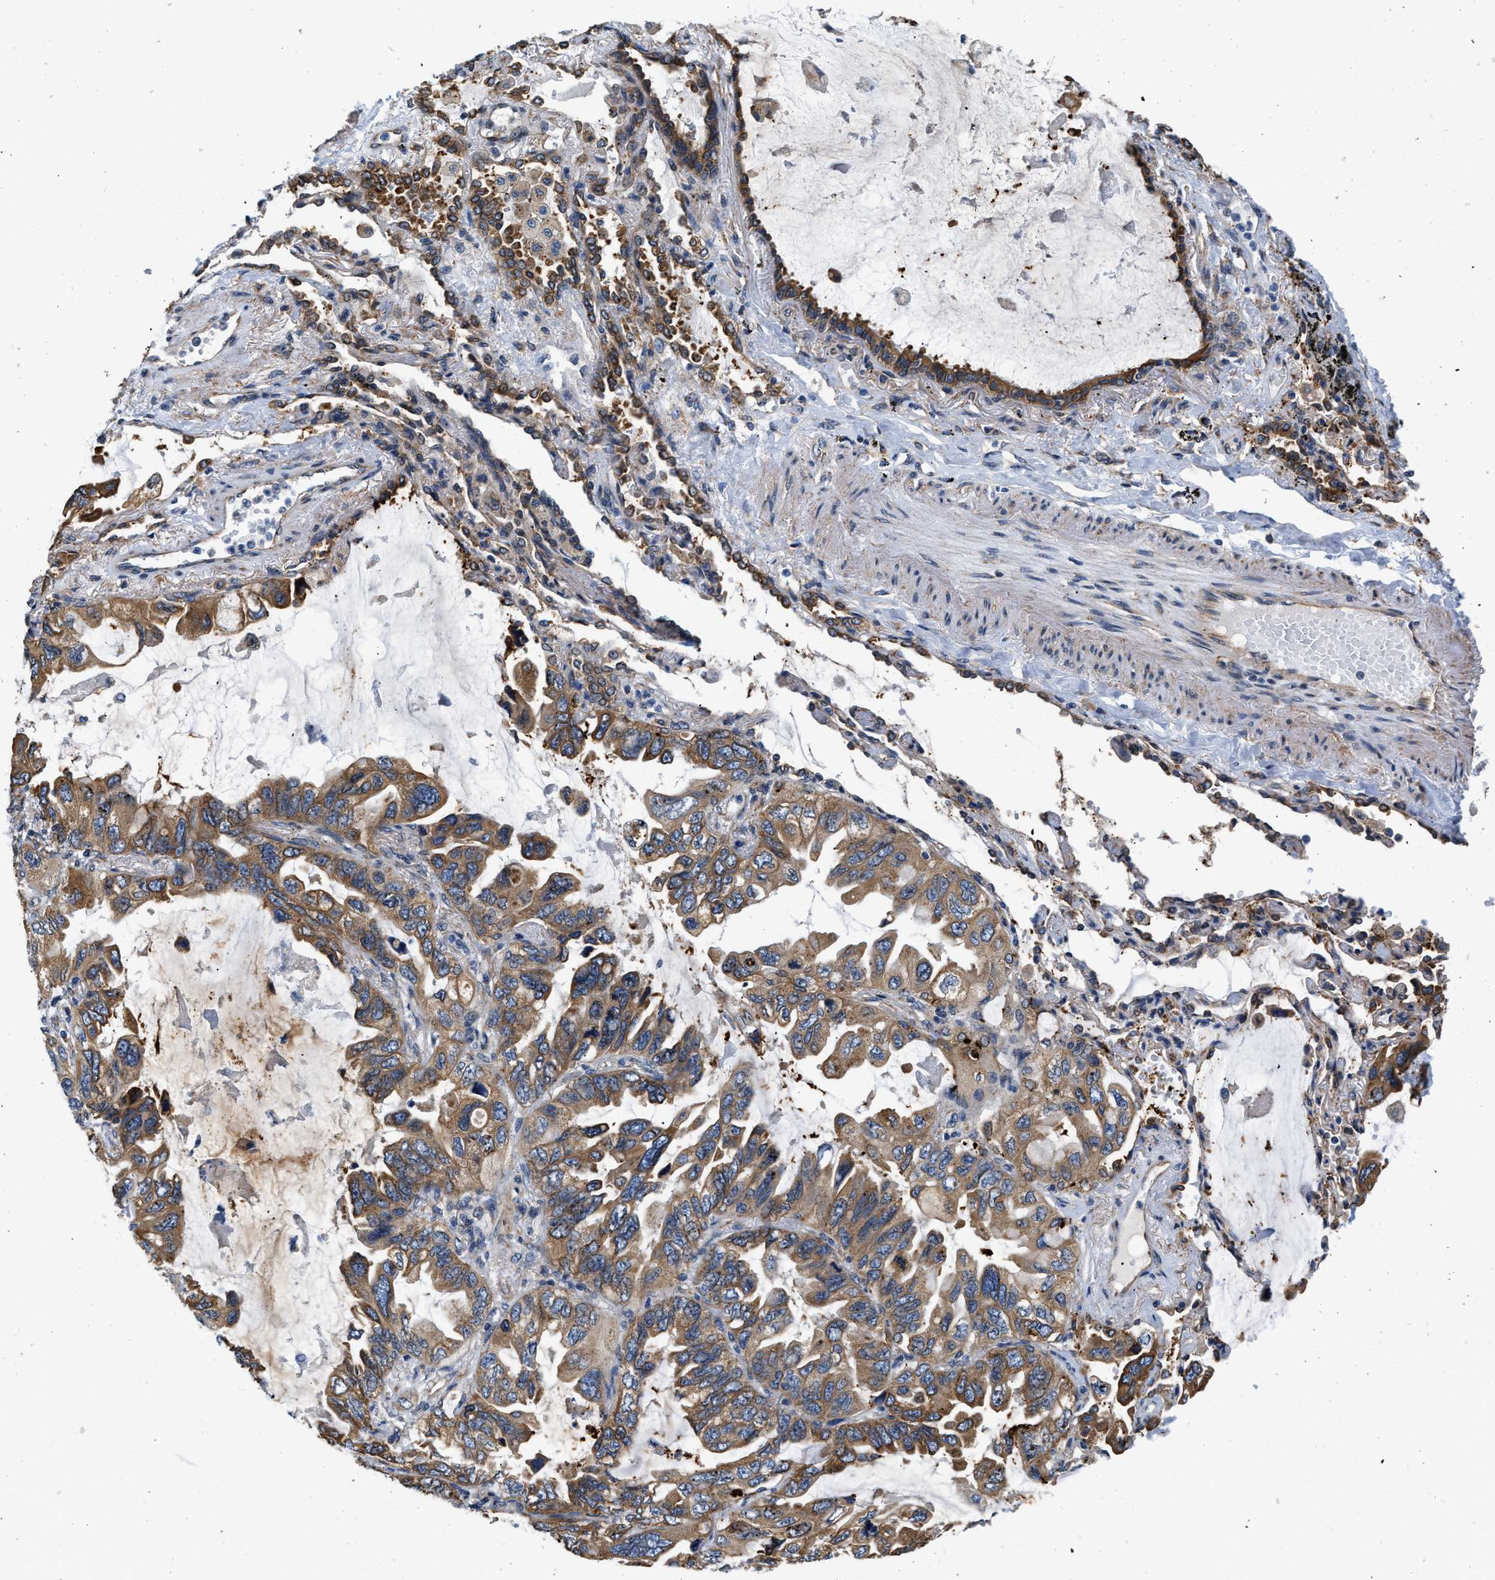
{"staining": {"intensity": "moderate", "quantity": ">75%", "location": "cytoplasmic/membranous"}, "tissue": "lung cancer", "cell_type": "Tumor cells", "image_type": "cancer", "snomed": [{"axis": "morphology", "description": "Squamous cell carcinoma, NOS"}, {"axis": "topography", "description": "Lung"}], "caption": "Lung cancer stained with DAB (3,3'-diaminobenzidine) IHC reveals medium levels of moderate cytoplasmic/membranous expression in approximately >75% of tumor cells.", "gene": "ARL6IP5", "patient": {"sex": "female", "age": 73}}